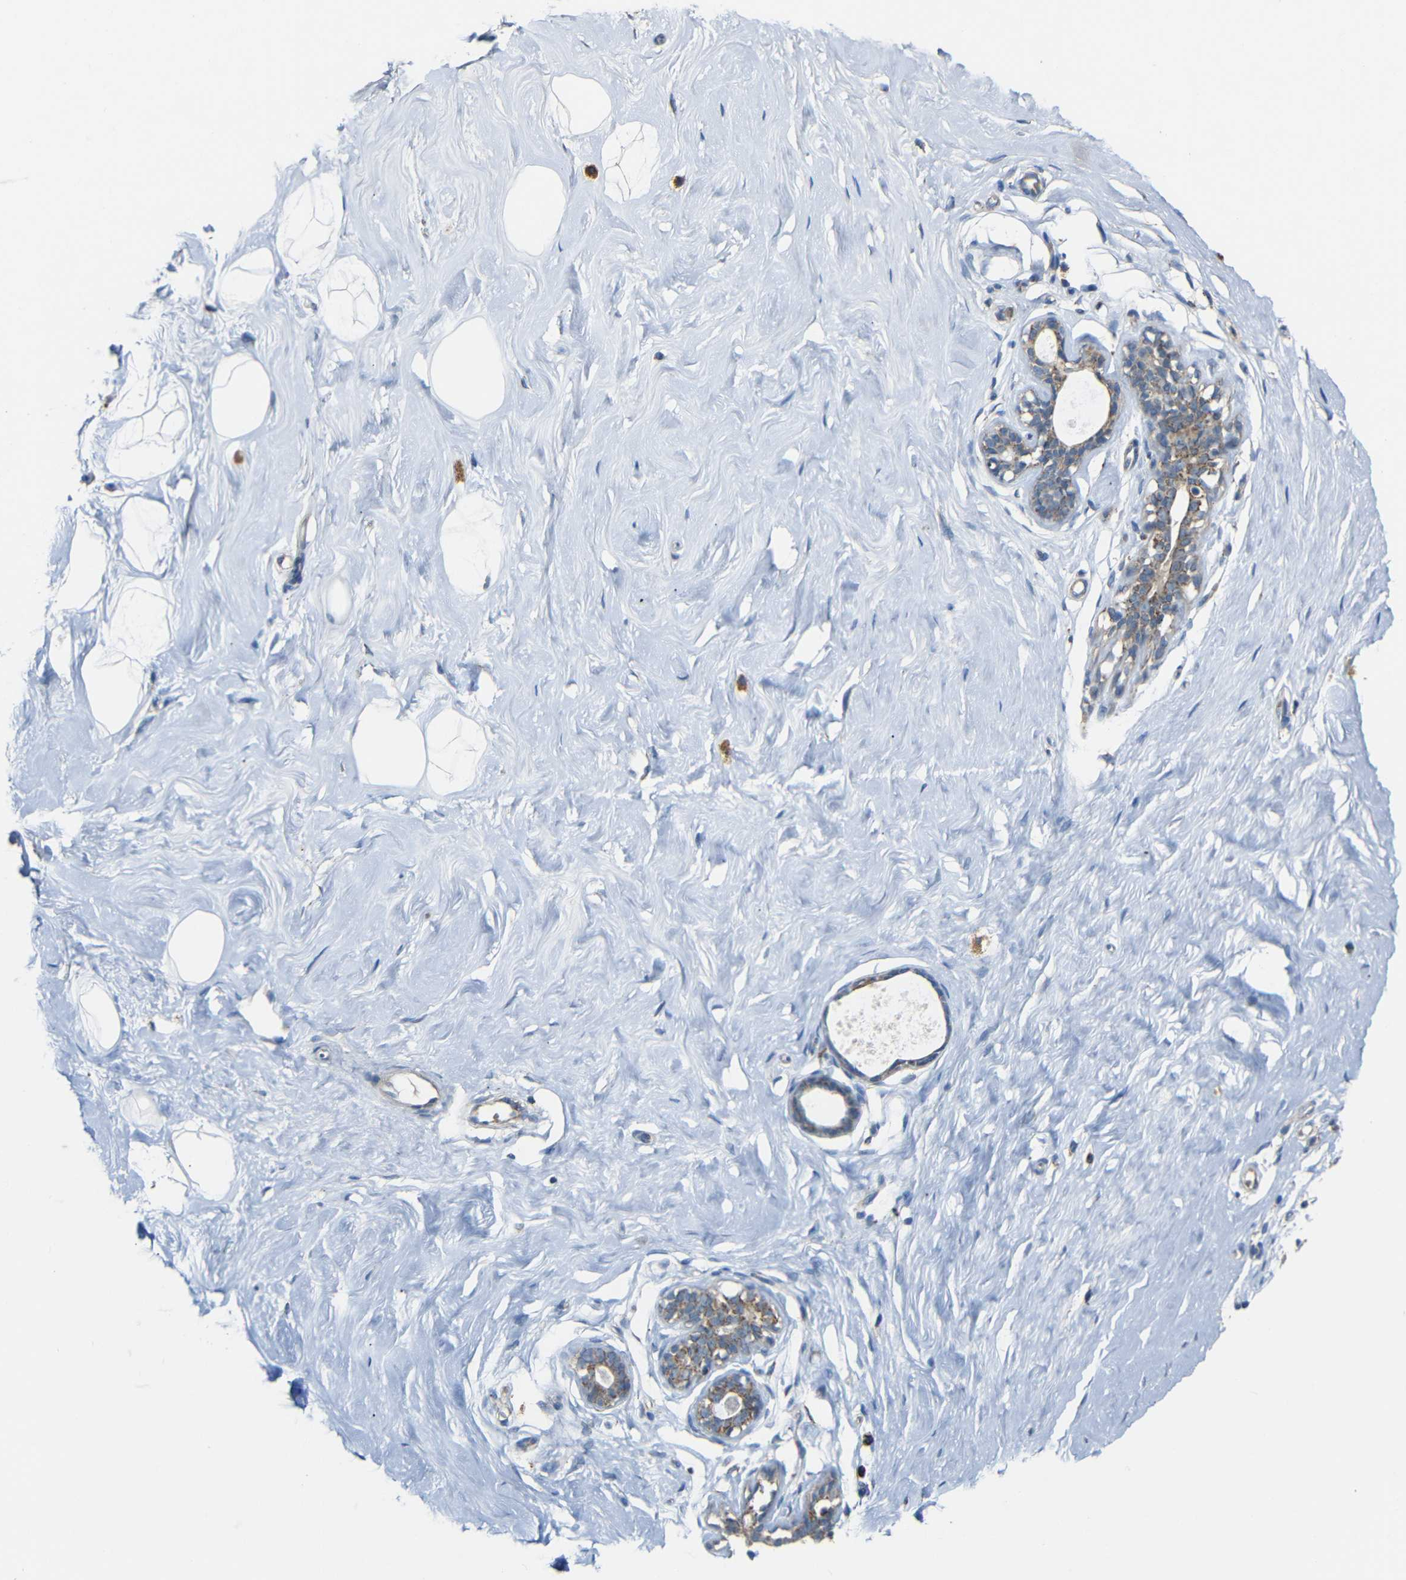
{"staining": {"intensity": "negative", "quantity": "none", "location": "none"}, "tissue": "breast", "cell_type": "Adipocytes", "image_type": "normal", "snomed": [{"axis": "morphology", "description": "Normal tissue, NOS"}, {"axis": "topography", "description": "Breast"}], "caption": "Immunohistochemistry histopathology image of unremarkable breast: breast stained with DAB (3,3'-diaminobenzidine) shows no significant protein expression in adipocytes. (Stains: DAB immunohistochemistry with hematoxylin counter stain, Microscopy: brightfield microscopy at high magnification).", "gene": "NR3C2", "patient": {"sex": "female", "age": 23}}